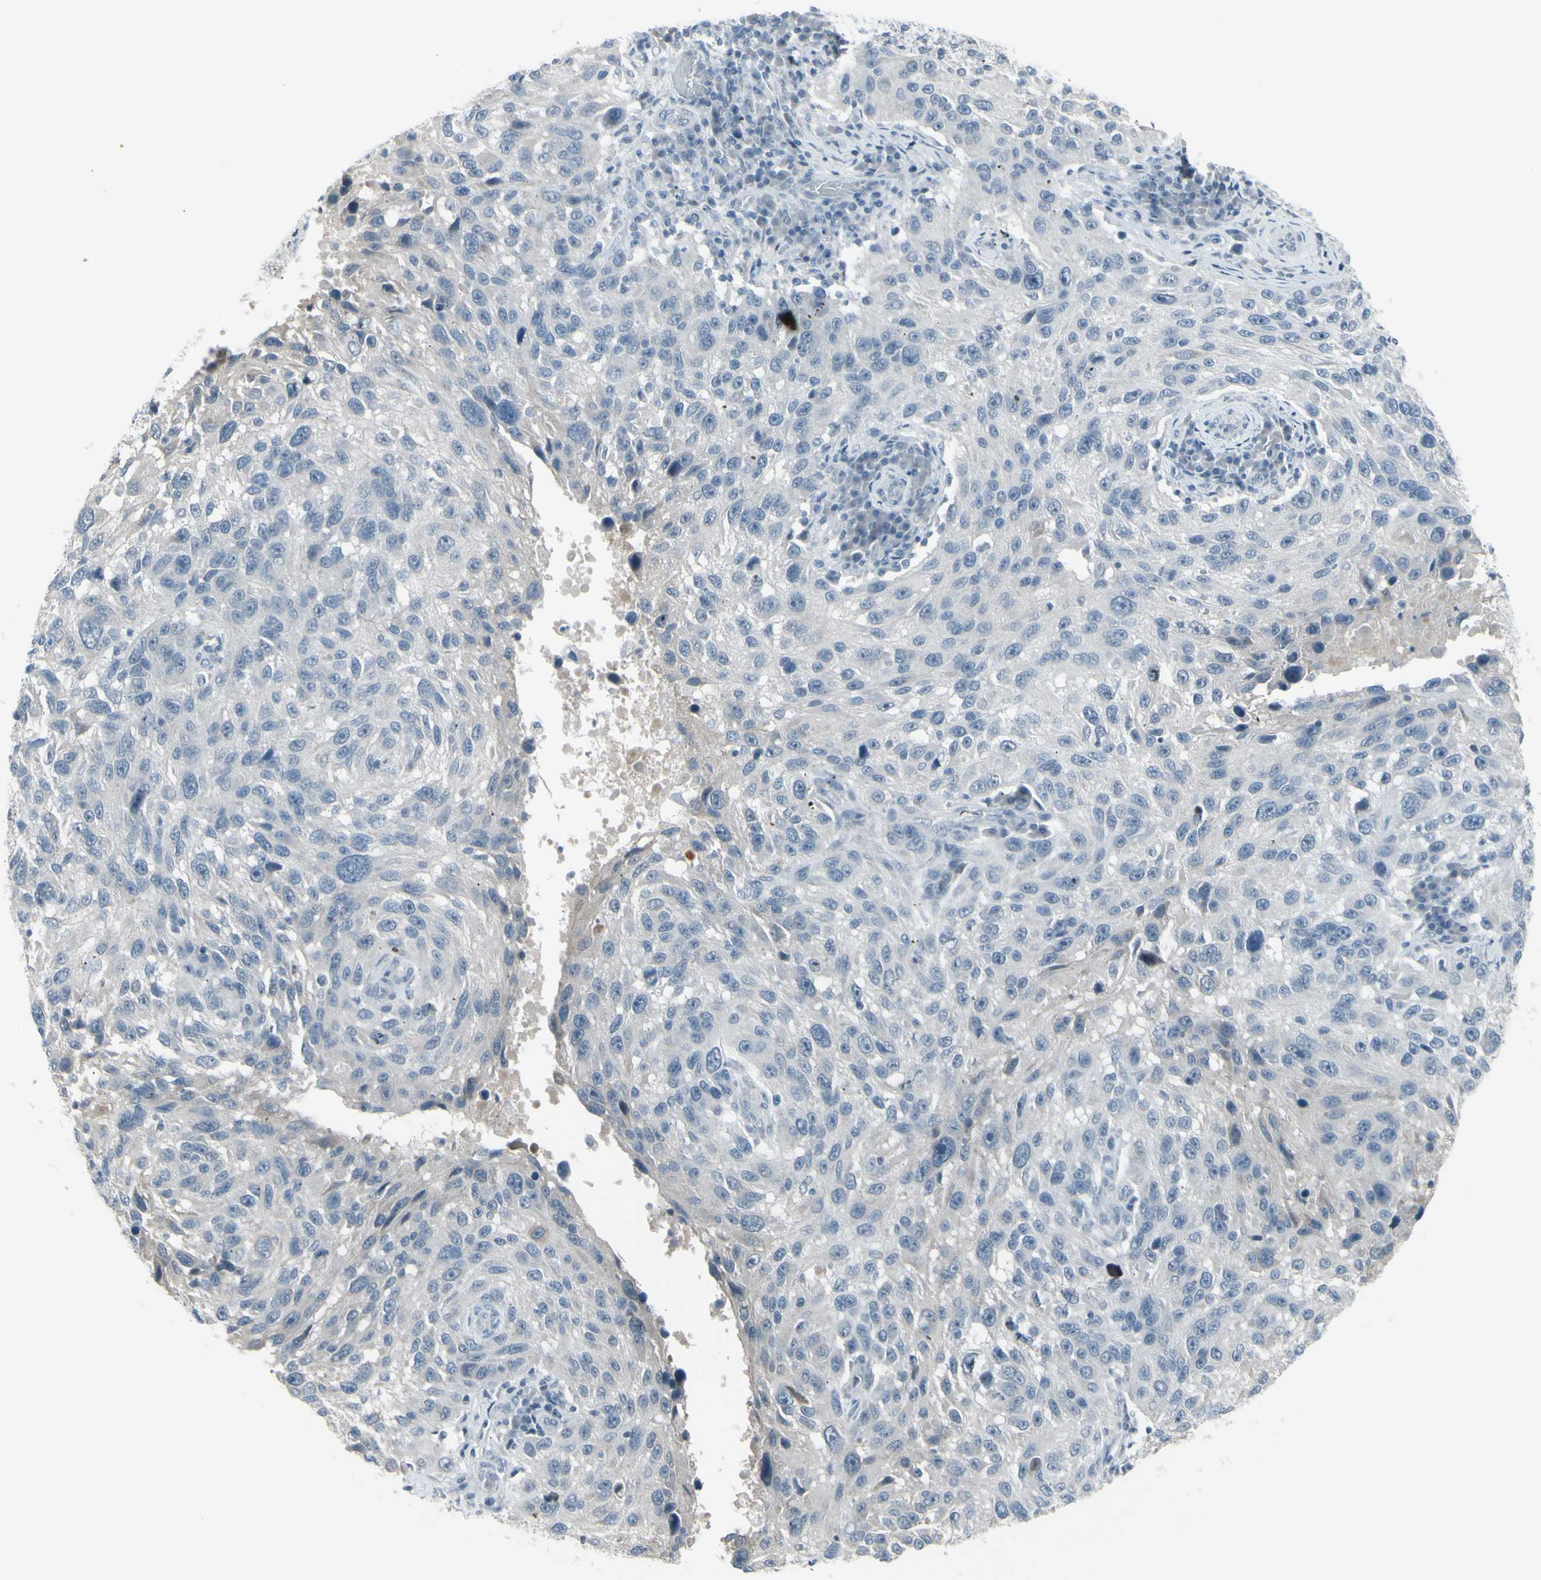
{"staining": {"intensity": "negative", "quantity": "none", "location": "none"}, "tissue": "melanoma", "cell_type": "Tumor cells", "image_type": "cancer", "snomed": [{"axis": "morphology", "description": "Malignant melanoma, NOS"}, {"axis": "topography", "description": "Skin"}], "caption": "The histopathology image reveals no staining of tumor cells in malignant melanoma. (DAB immunohistochemistry (IHC) with hematoxylin counter stain).", "gene": "RAB3A", "patient": {"sex": "male", "age": 53}}